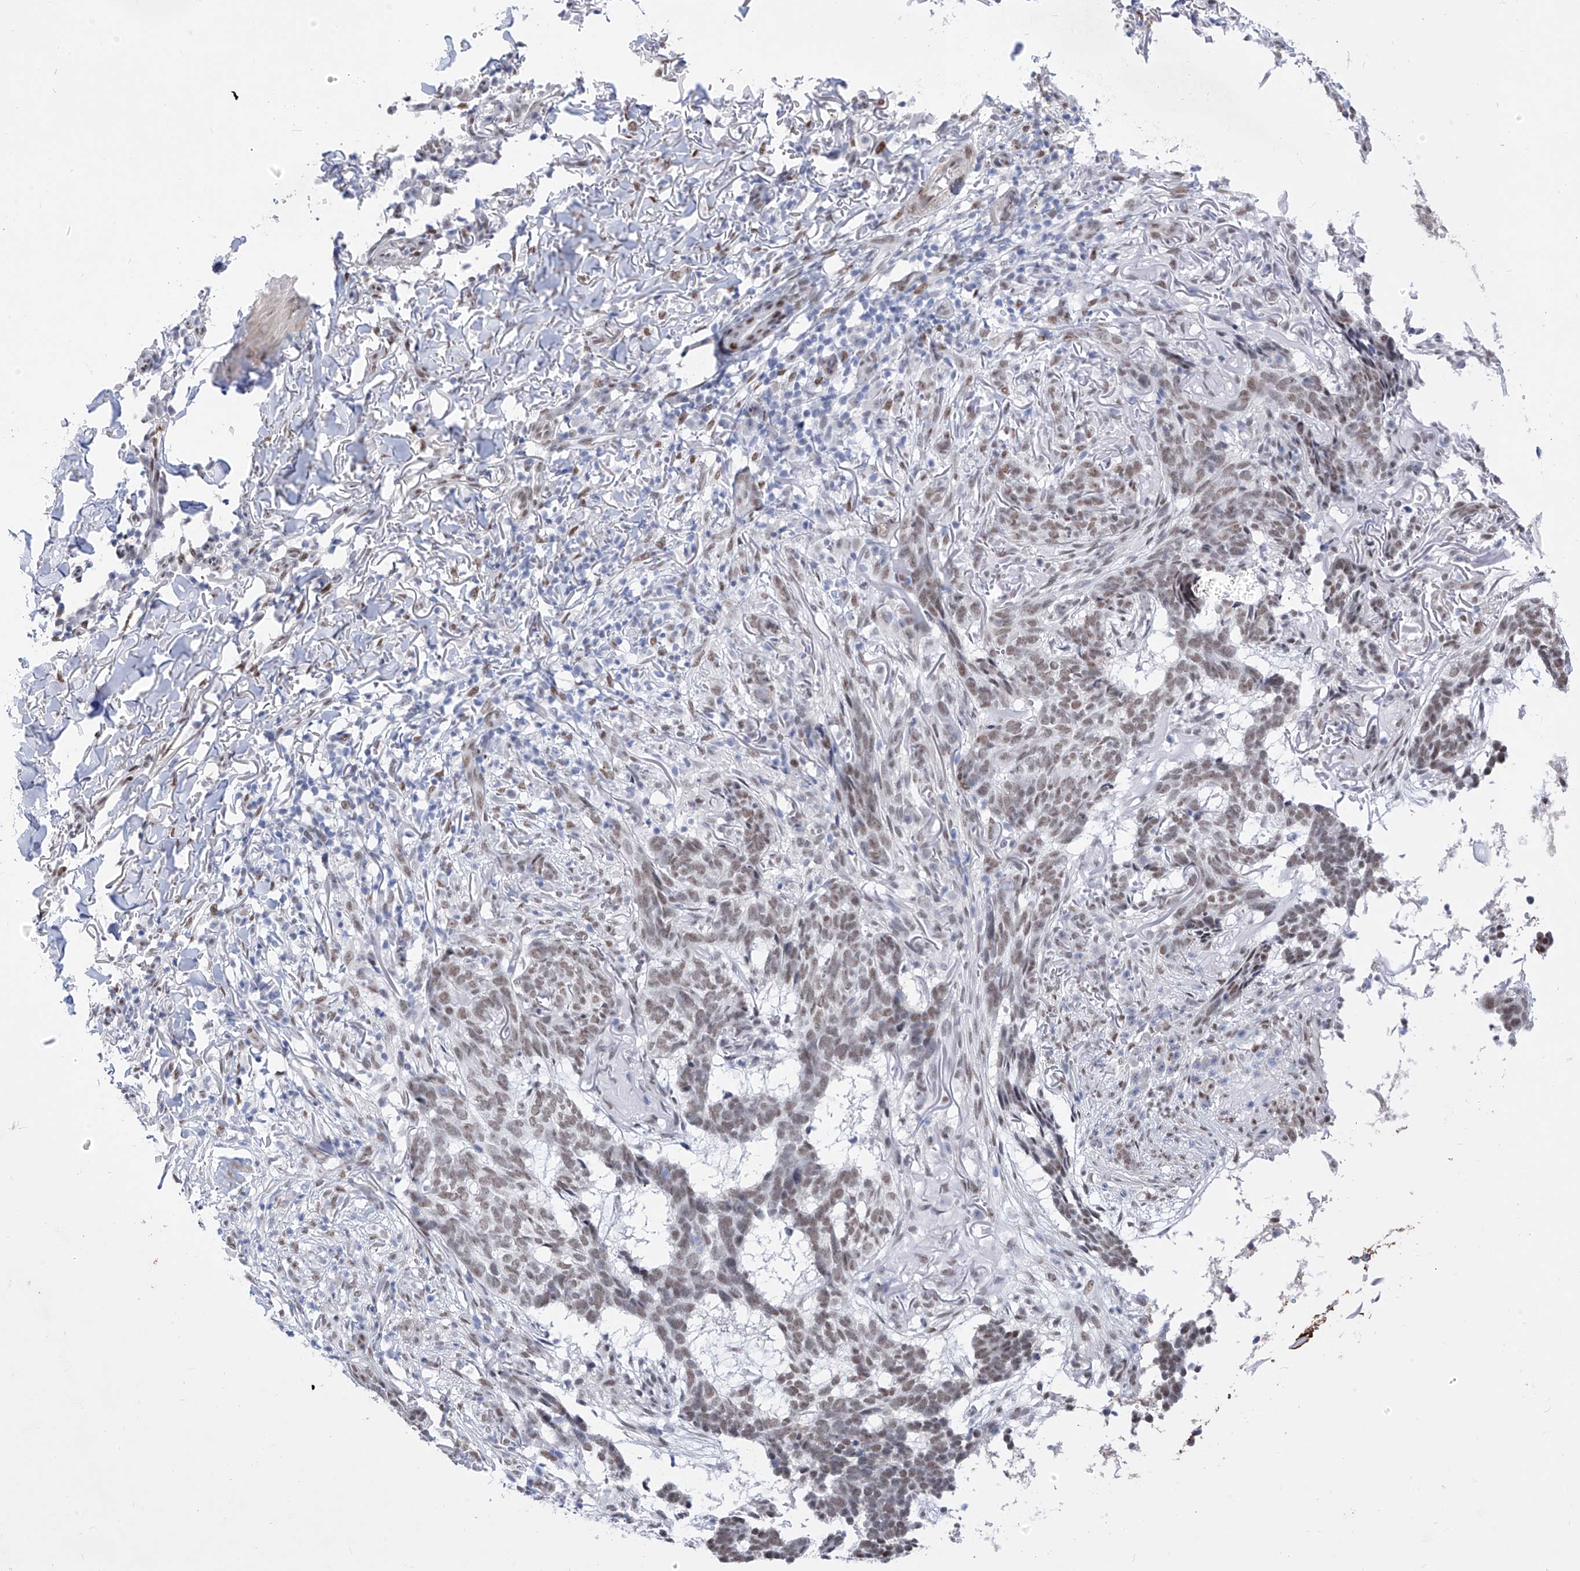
{"staining": {"intensity": "moderate", "quantity": ">75%", "location": "nuclear"}, "tissue": "skin cancer", "cell_type": "Tumor cells", "image_type": "cancer", "snomed": [{"axis": "morphology", "description": "Basal cell carcinoma"}, {"axis": "topography", "description": "Skin"}], "caption": "This histopathology image exhibits immunohistochemistry staining of human skin basal cell carcinoma, with medium moderate nuclear expression in approximately >75% of tumor cells.", "gene": "ATN1", "patient": {"sex": "male", "age": 85}}